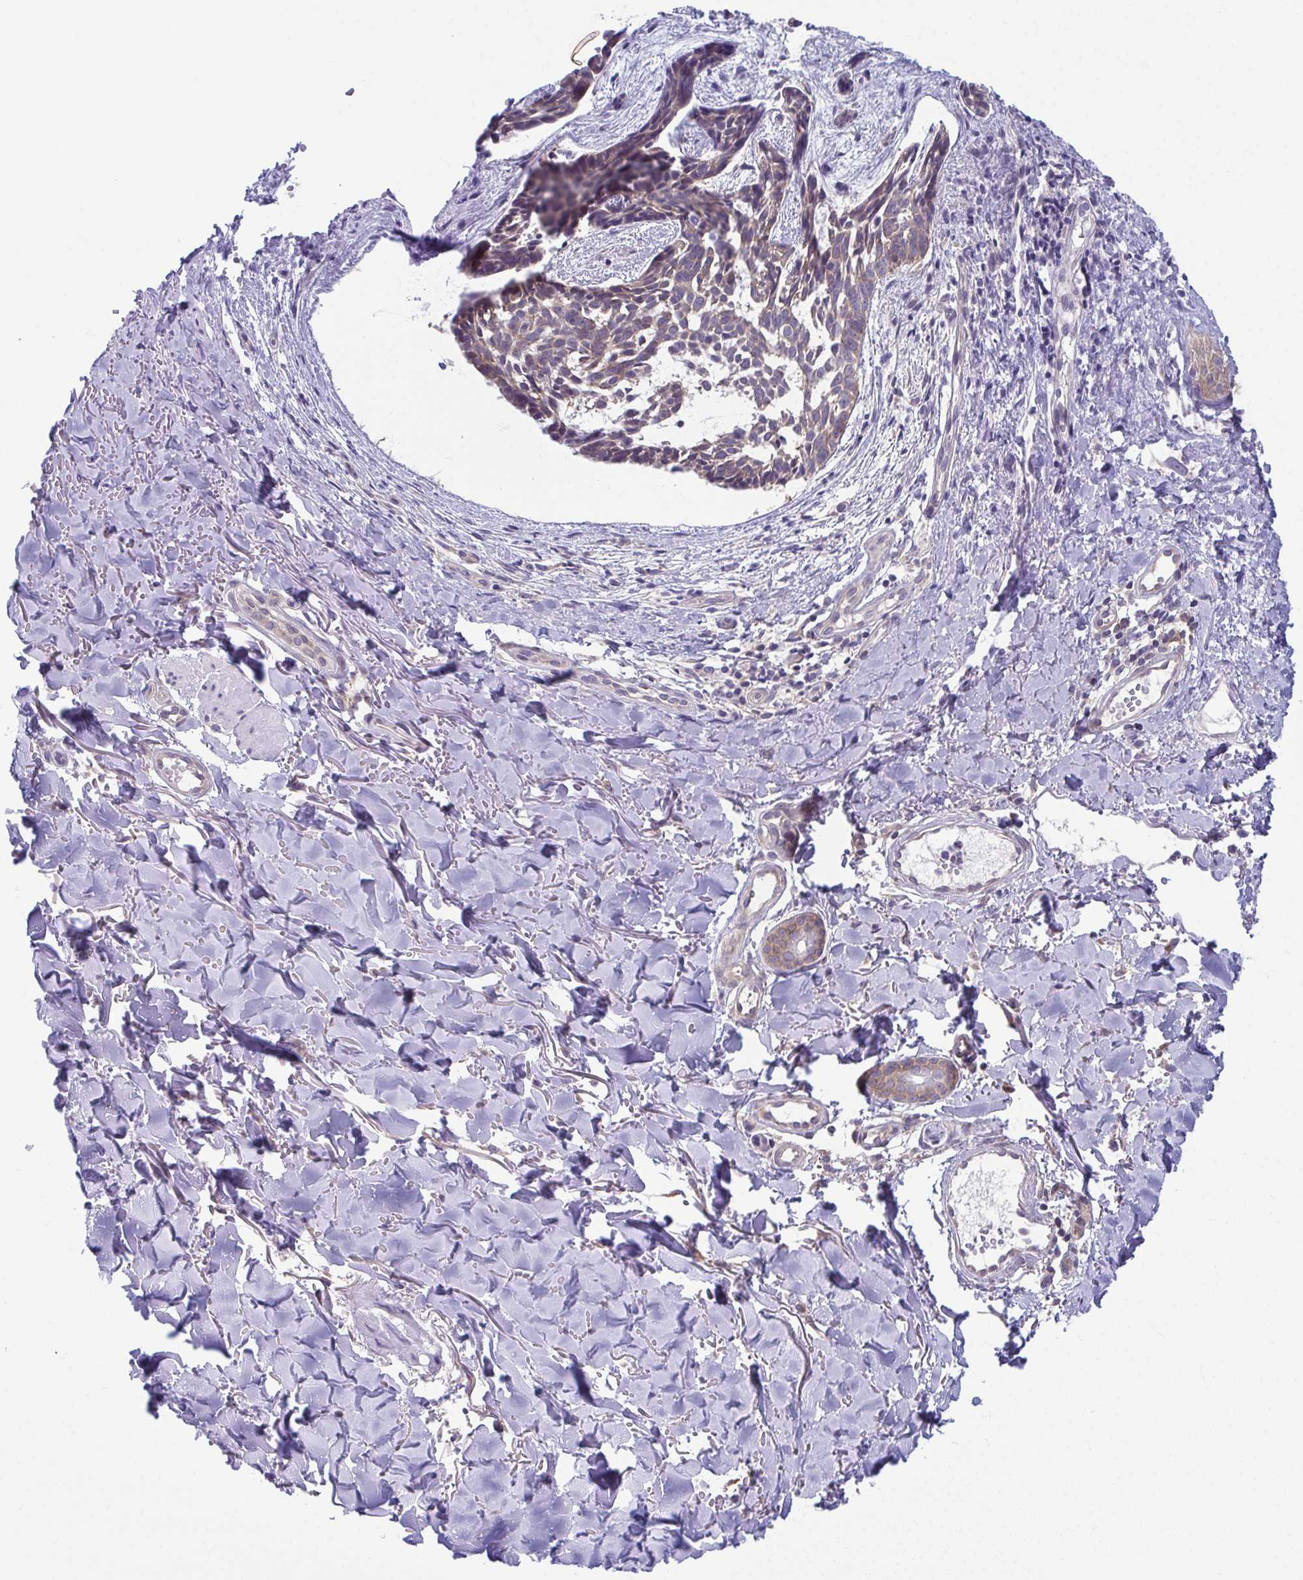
{"staining": {"intensity": "weak", "quantity": "25%-75%", "location": "cytoplasmic/membranous"}, "tissue": "skin cancer", "cell_type": "Tumor cells", "image_type": "cancer", "snomed": [{"axis": "morphology", "description": "Basal cell carcinoma"}, {"axis": "topography", "description": "Skin"}], "caption": "Human skin basal cell carcinoma stained with a brown dye demonstrates weak cytoplasmic/membranous positive staining in approximately 25%-75% of tumor cells.", "gene": "TMEM108", "patient": {"sex": "male", "age": 78}}